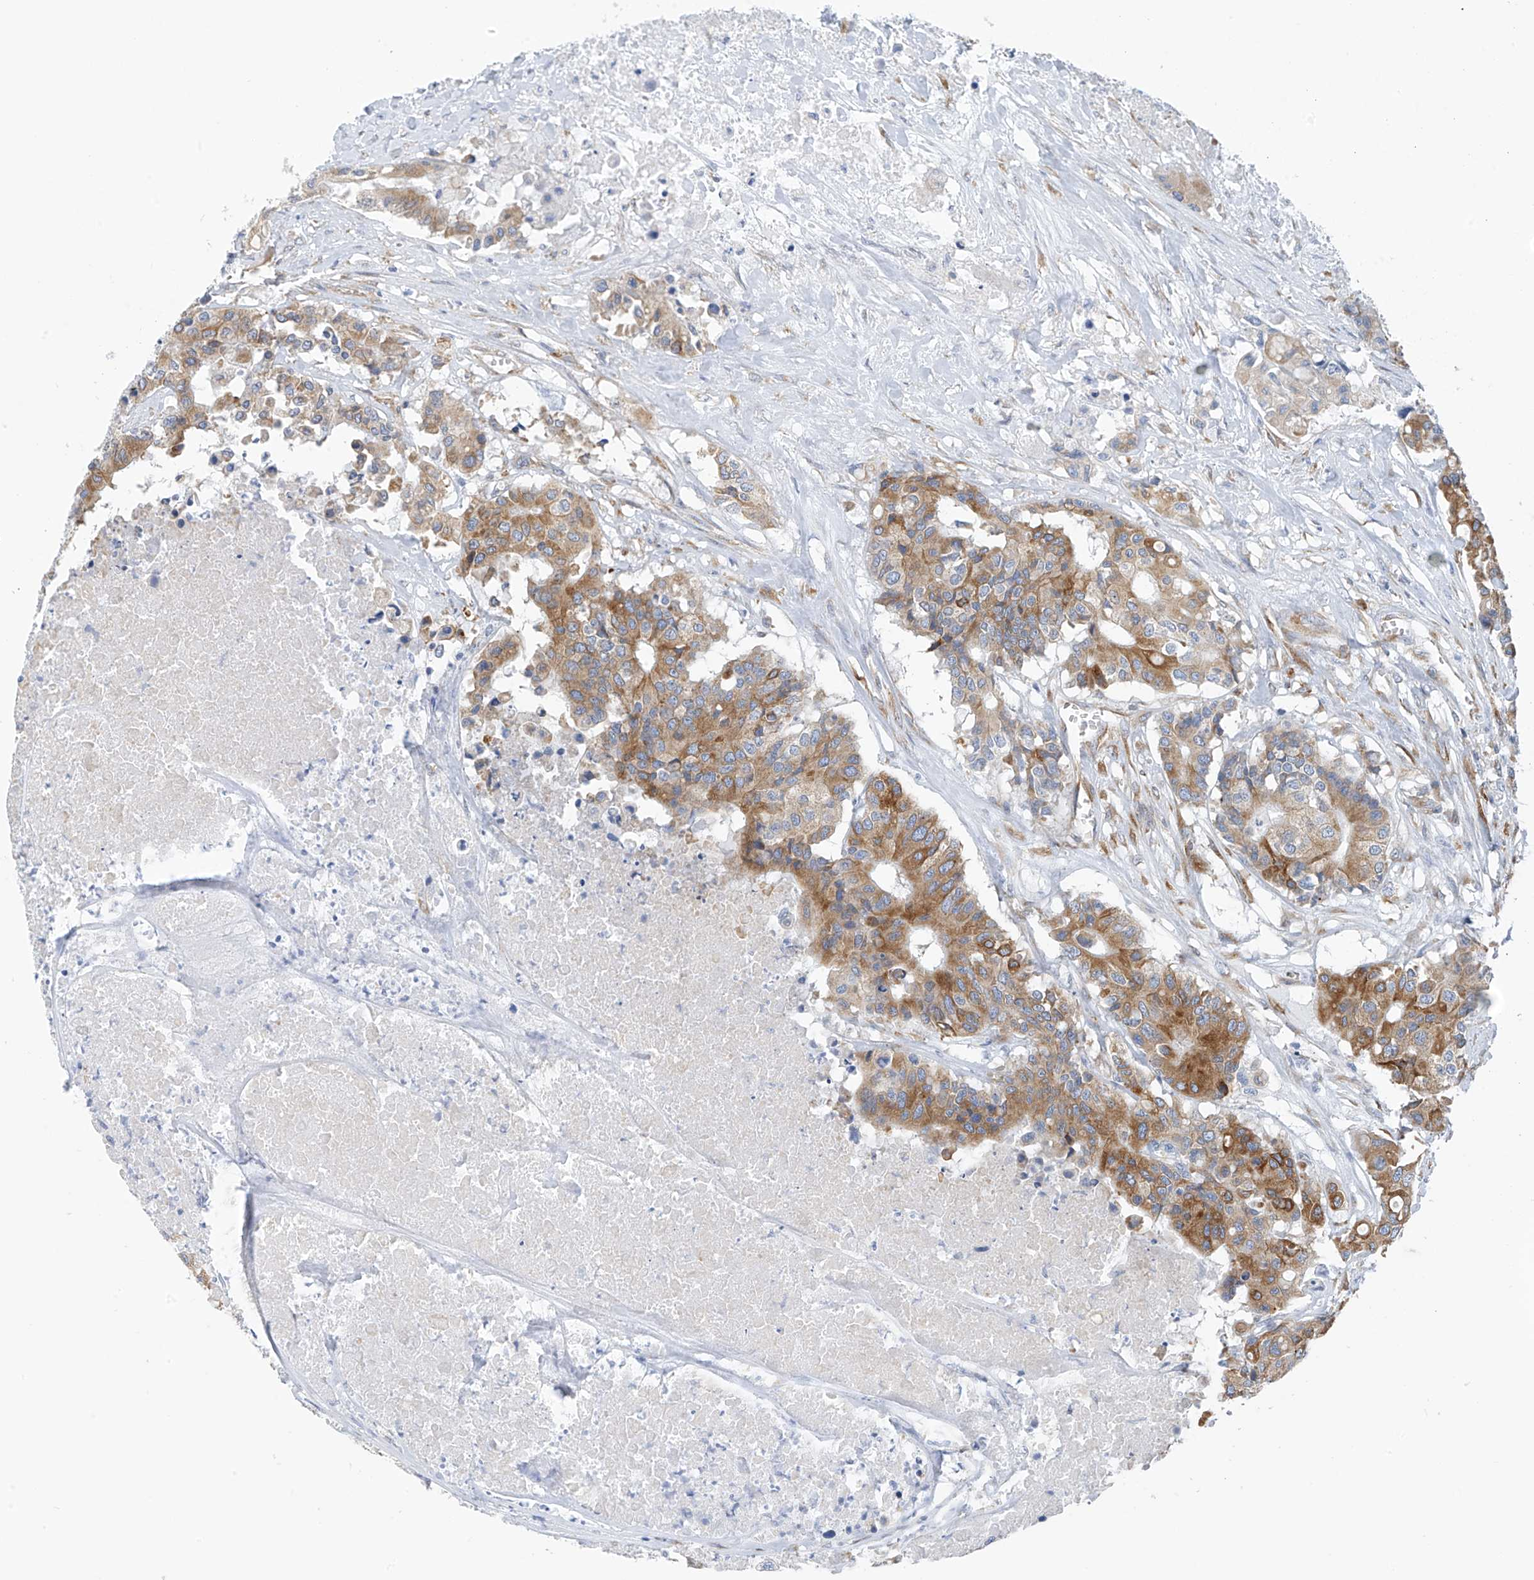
{"staining": {"intensity": "moderate", "quantity": ">75%", "location": "cytoplasmic/membranous"}, "tissue": "colorectal cancer", "cell_type": "Tumor cells", "image_type": "cancer", "snomed": [{"axis": "morphology", "description": "Adenocarcinoma, NOS"}, {"axis": "topography", "description": "Colon"}], "caption": "The immunohistochemical stain labels moderate cytoplasmic/membranous staining in tumor cells of colorectal cancer (adenocarcinoma) tissue.", "gene": "RCN2", "patient": {"sex": "male", "age": 77}}